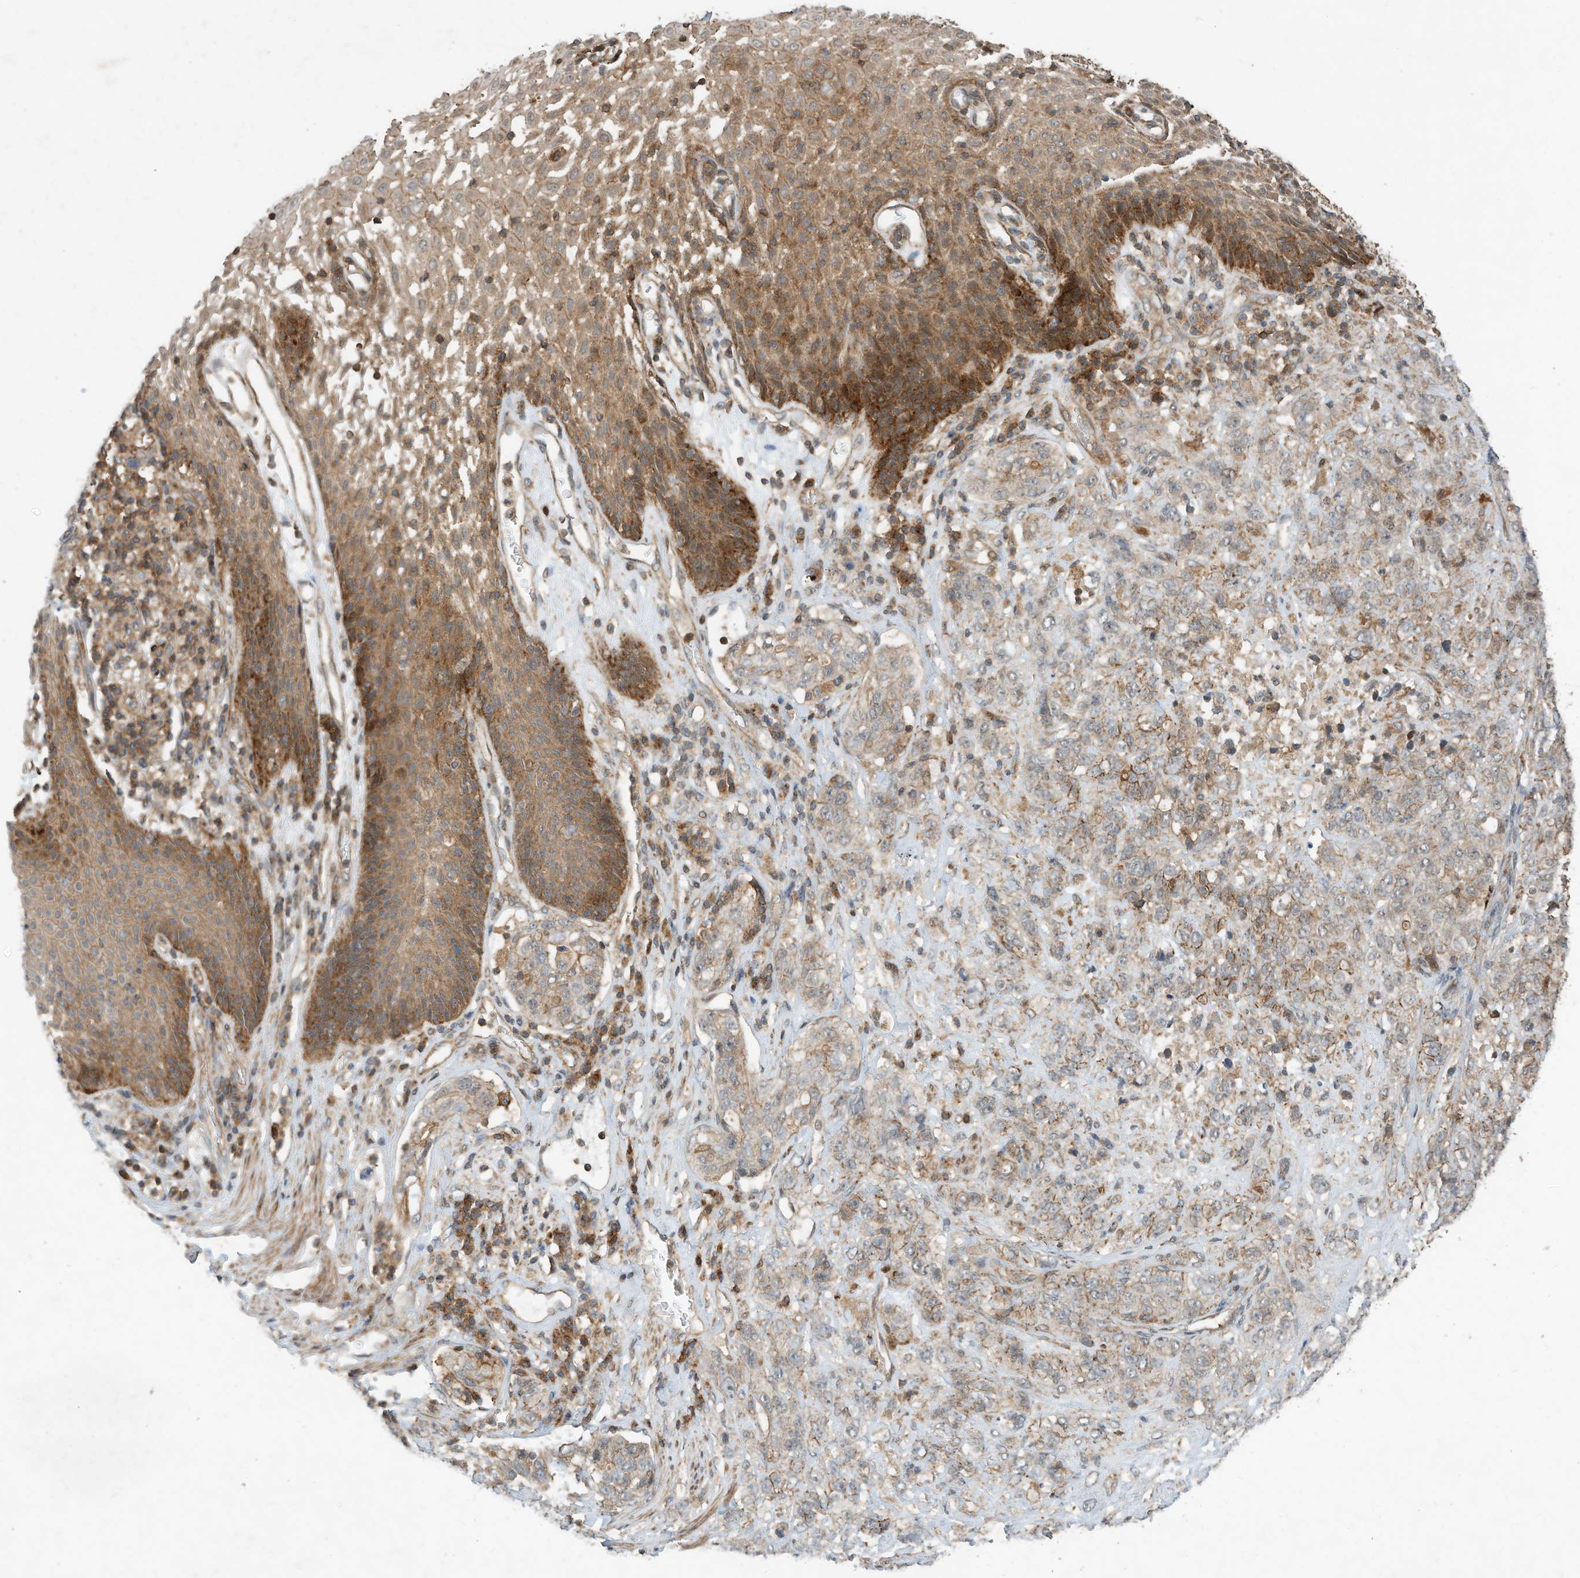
{"staining": {"intensity": "moderate", "quantity": "<25%", "location": "cytoplasmic/membranous"}, "tissue": "stomach cancer", "cell_type": "Tumor cells", "image_type": "cancer", "snomed": [{"axis": "morphology", "description": "Adenocarcinoma, NOS"}, {"axis": "topography", "description": "Stomach"}], "caption": "Immunohistochemistry (IHC) of human stomach cancer reveals low levels of moderate cytoplasmic/membranous expression in about <25% of tumor cells. (brown staining indicates protein expression, while blue staining denotes nuclei).", "gene": "CPAMD8", "patient": {"sex": "male", "age": 48}}